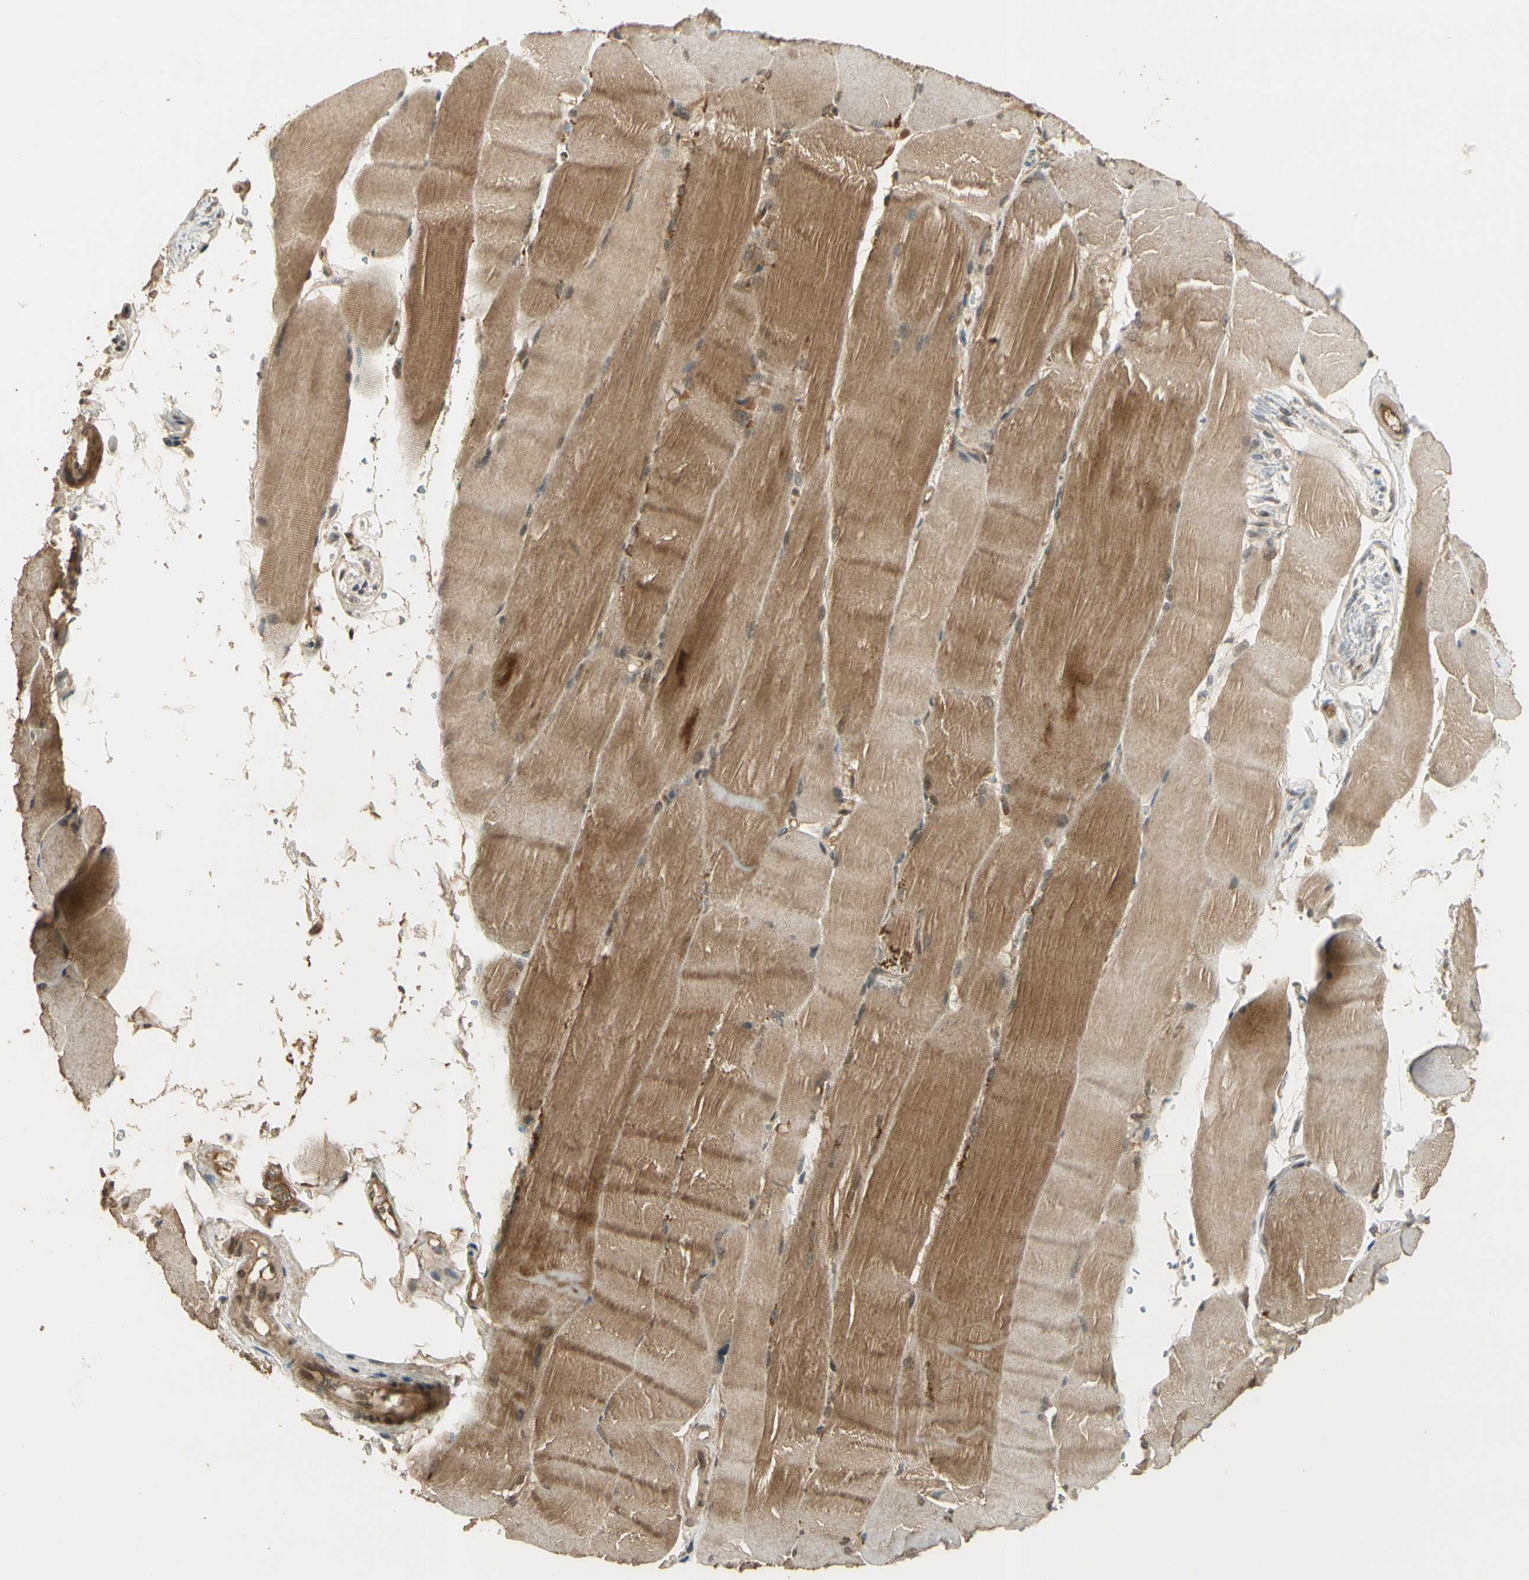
{"staining": {"intensity": "moderate", "quantity": ">75%", "location": "cytoplasmic/membranous"}, "tissue": "skeletal muscle", "cell_type": "Myocytes", "image_type": "normal", "snomed": [{"axis": "morphology", "description": "Normal tissue, NOS"}, {"axis": "topography", "description": "Skin"}, {"axis": "topography", "description": "Skeletal muscle"}], "caption": "Immunohistochemistry staining of normal skeletal muscle, which demonstrates medium levels of moderate cytoplasmic/membranous expression in approximately >75% of myocytes indicating moderate cytoplasmic/membranous protein staining. The staining was performed using DAB (3,3'-diaminobenzidine) (brown) for protein detection and nuclei were counterstained in hematoxylin (blue).", "gene": "GMEB2", "patient": {"sex": "male", "age": 83}}